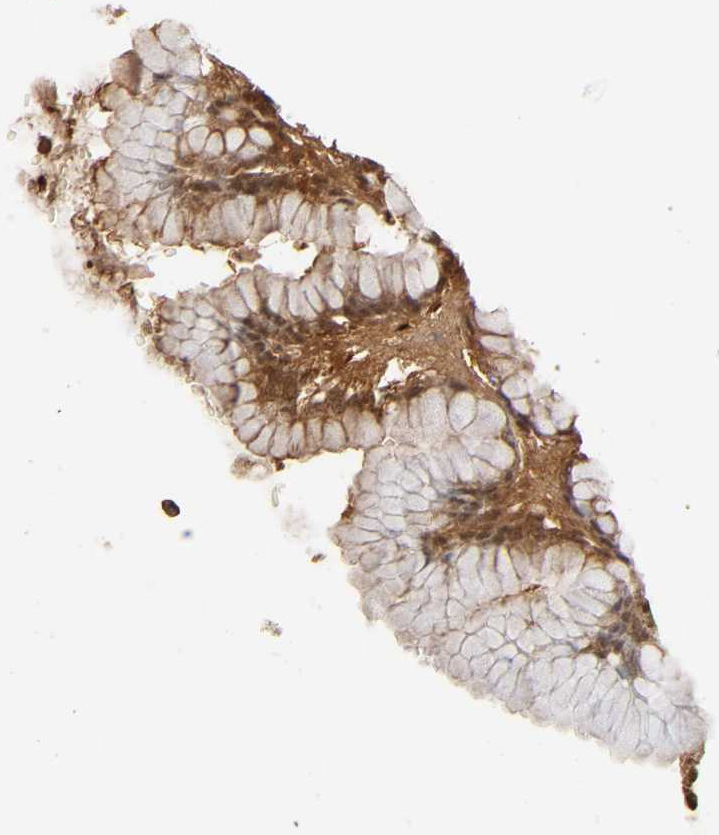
{"staining": {"intensity": "moderate", "quantity": ">75%", "location": "cytoplasmic/membranous,nuclear"}, "tissue": "stomach", "cell_type": "Glandular cells", "image_type": "normal", "snomed": [{"axis": "morphology", "description": "Normal tissue, NOS"}, {"axis": "topography", "description": "Stomach, upper"}], "caption": "A medium amount of moderate cytoplasmic/membranous,nuclear staining is seen in about >75% of glandular cells in benign stomach. Nuclei are stained in blue.", "gene": "ANXA11", "patient": {"sex": "female", "age": 56}}